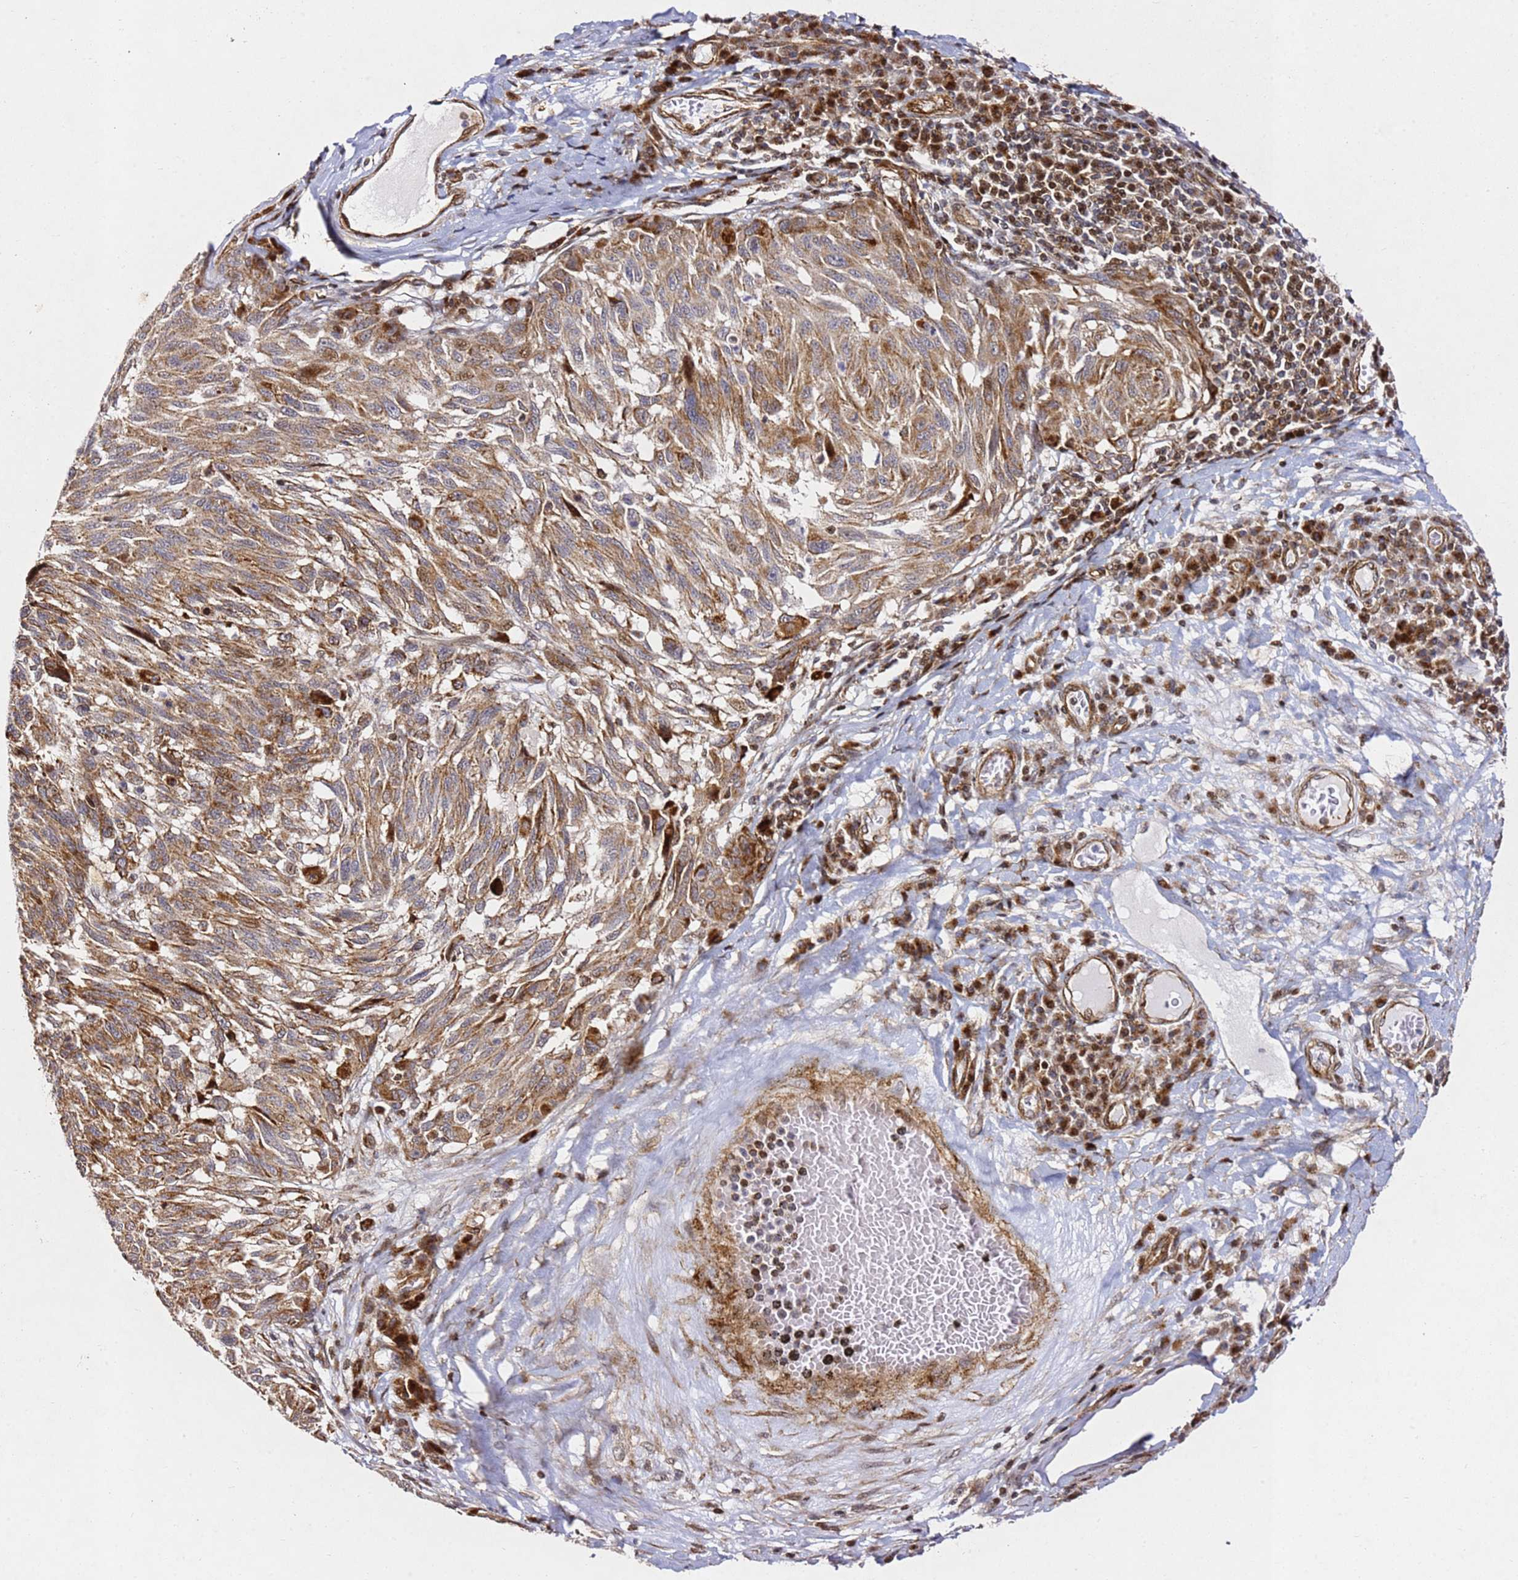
{"staining": {"intensity": "moderate", "quantity": ">75%", "location": "cytoplasmic/membranous"}, "tissue": "melanoma", "cell_type": "Tumor cells", "image_type": "cancer", "snomed": [{"axis": "morphology", "description": "Malignant melanoma, NOS"}, {"axis": "topography", "description": "Skin"}], "caption": "A high-resolution photomicrograph shows immunohistochemistry staining of malignant melanoma, which demonstrates moderate cytoplasmic/membranous expression in approximately >75% of tumor cells.", "gene": "ZNF296", "patient": {"sex": "male", "age": 53}}